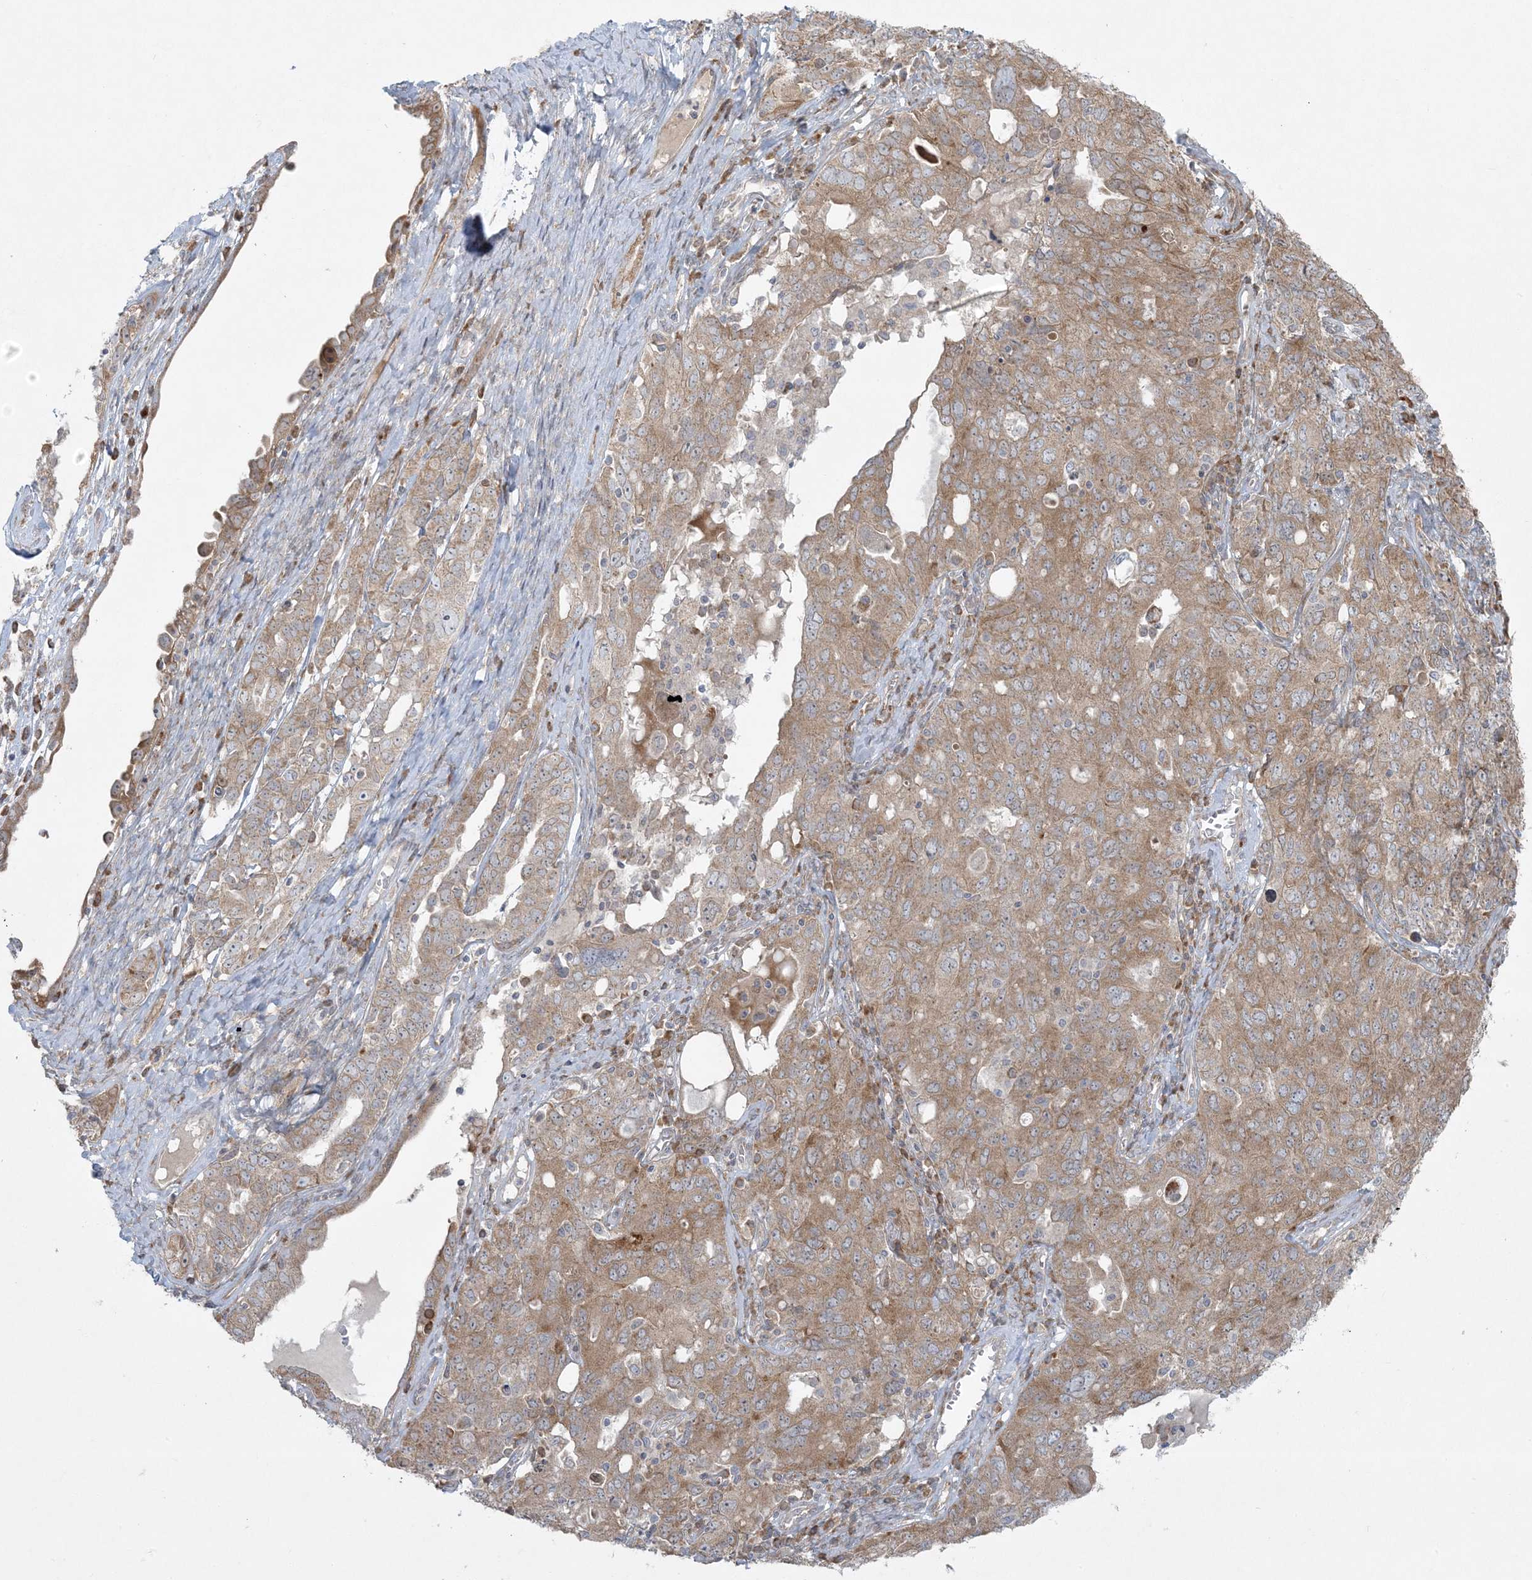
{"staining": {"intensity": "weak", "quantity": ">75%", "location": "cytoplasmic/membranous"}, "tissue": "ovarian cancer", "cell_type": "Tumor cells", "image_type": "cancer", "snomed": [{"axis": "morphology", "description": "Carcinoma, endometroid"}, {"axis": "topography", "description": "Ovary"}], "caption": "Immunohistochemical staining of human ovarian endometroid carcinoma exhibits weak cytoplasmic/membranous protein positivity in about >75% of tumor cells.", "gene": "ZNF263", "patient": {"sex": "female", "age": 62}}